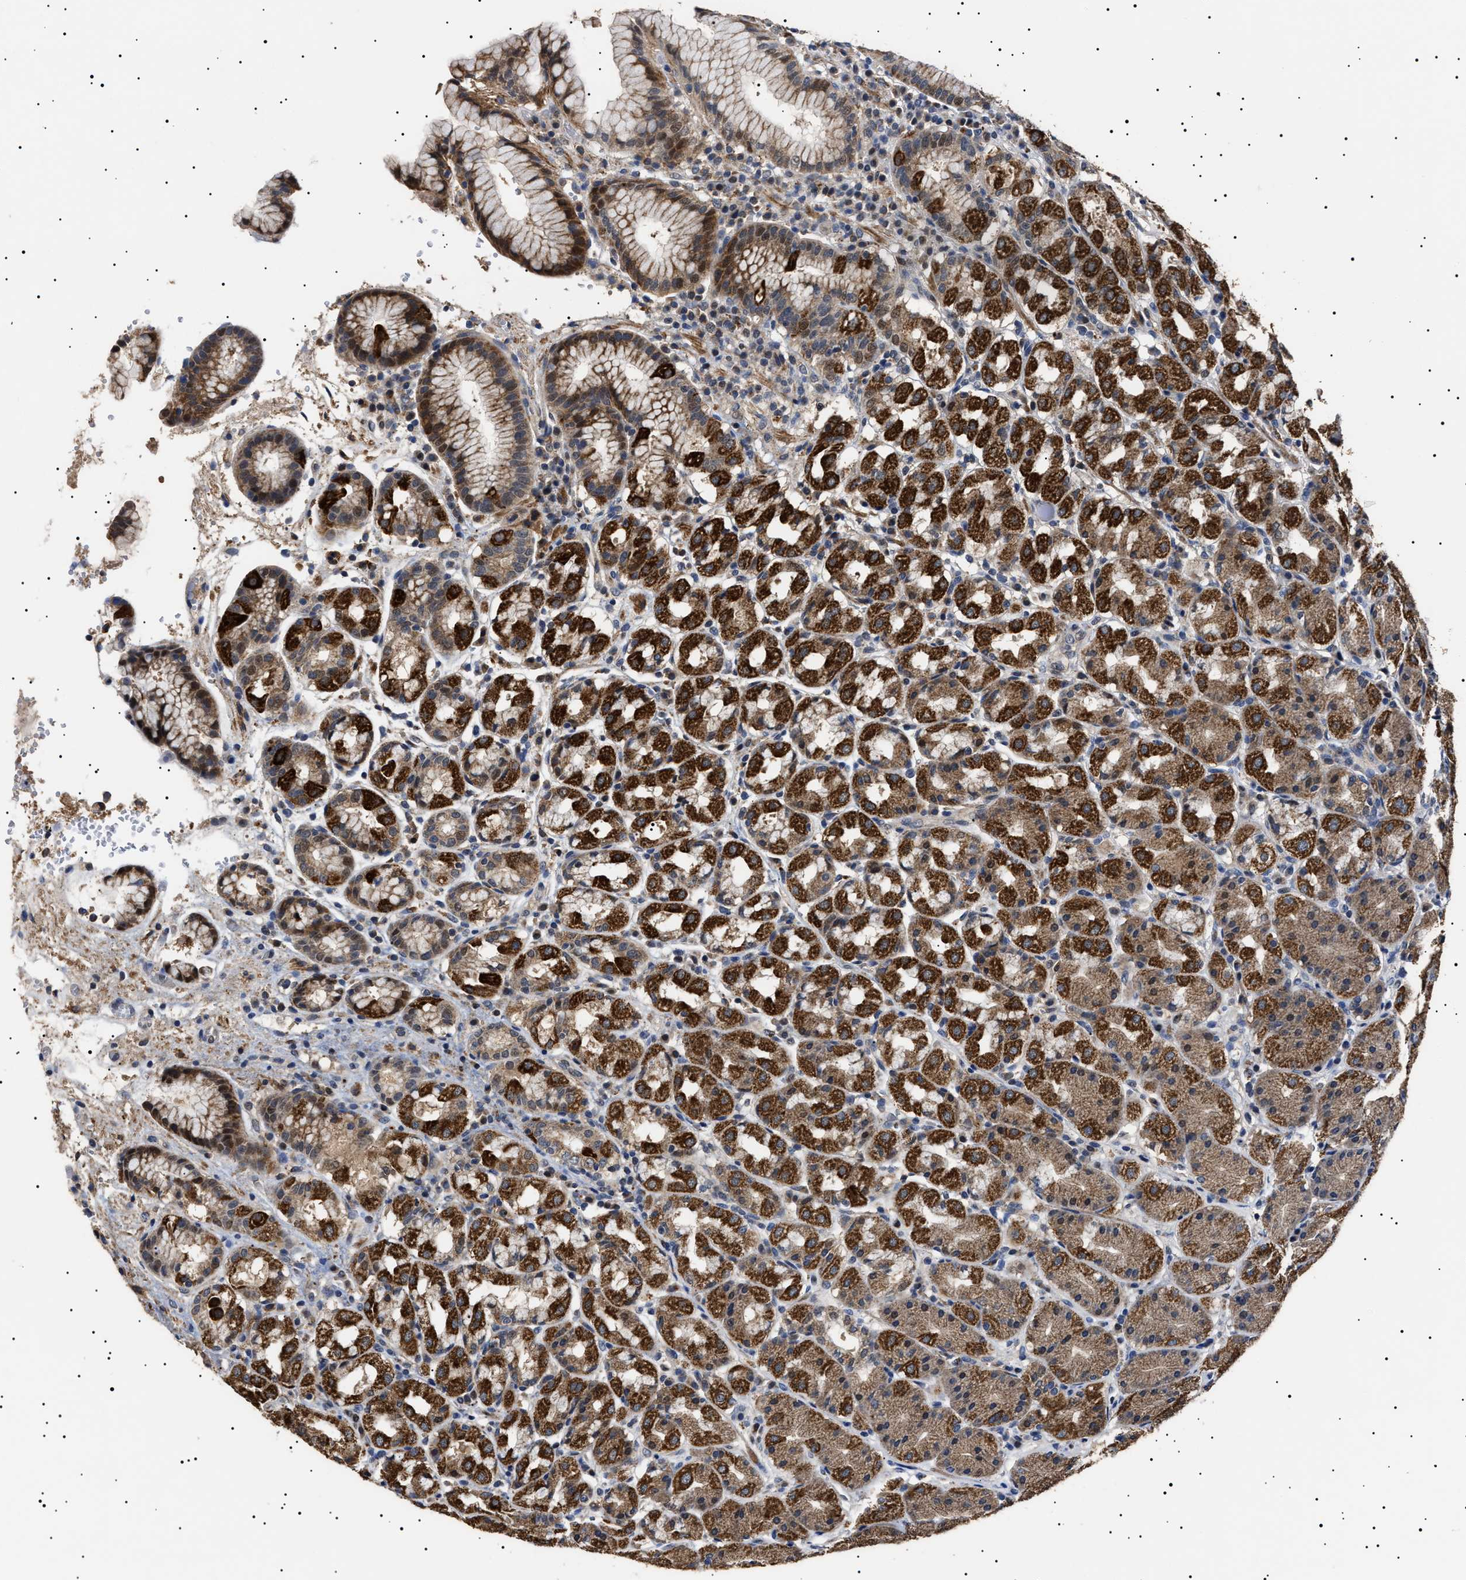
{"staining": {"intensity": "strong", "quantity": ">75%", "location": "cytoplasmic/membranous"}, "tissue": "stomach", "cell_type": "Glandular cells", "image_type": "normal", "snomed": [{"axis": "morphology", "description": "Normal tissue, NOS"}, {"axis": "topography", "description": "Stomach"}, {"axis": "topography", "description": "Stomach, lower"}], "caption": "Stomach stained with immunohistochemistry (IHC) displays strong cytoplasmic/membranous expression in about >75% of glandular cells. Ihc stains the protein in brown and the nuclei are stained blue.", "gene": "RAB34", "patient": {"sex": "female", "age": 56}}